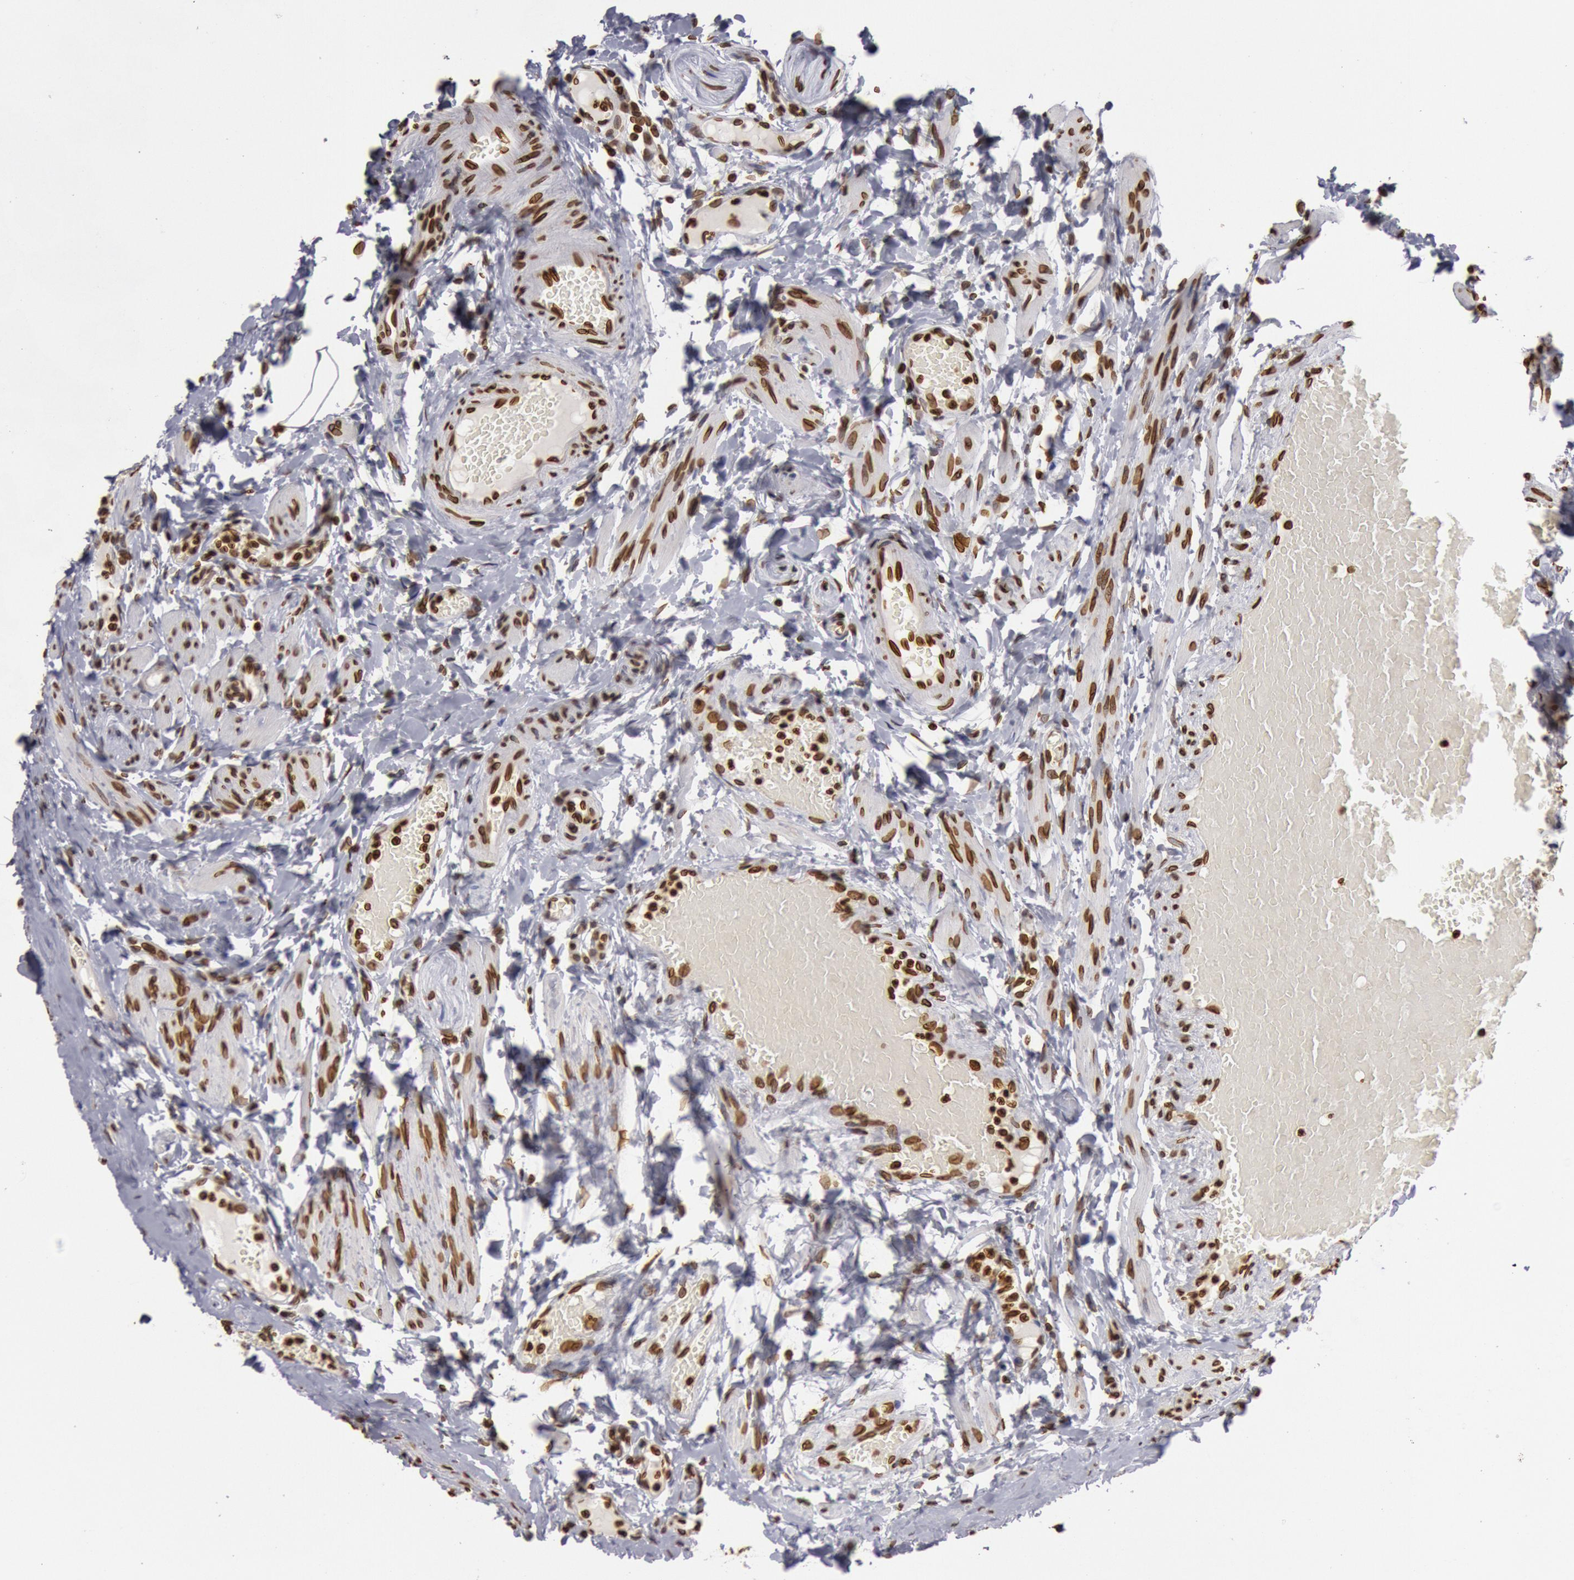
{"staining": {"intensity": "strong", "quantity": ">75%", "location": "nuclear"}, "tissue": "fallopian tube", "cell_type": "Glandular cells", "image_type": "normal", "snomed": [{"axis": "morphology", "description": "Normal tissue, NOS"}, {"axis": "topography", "description": "Fallopian tube"}, {"axis": "topography", "description": "Ovary"}], "caption": "IHC of normal human fallopian tube exhibits high levels of strong nuclear positivity in about >75% of glandular cells.", "gene": "SUN2", "patient": {"sex": "female", "age": 51}}